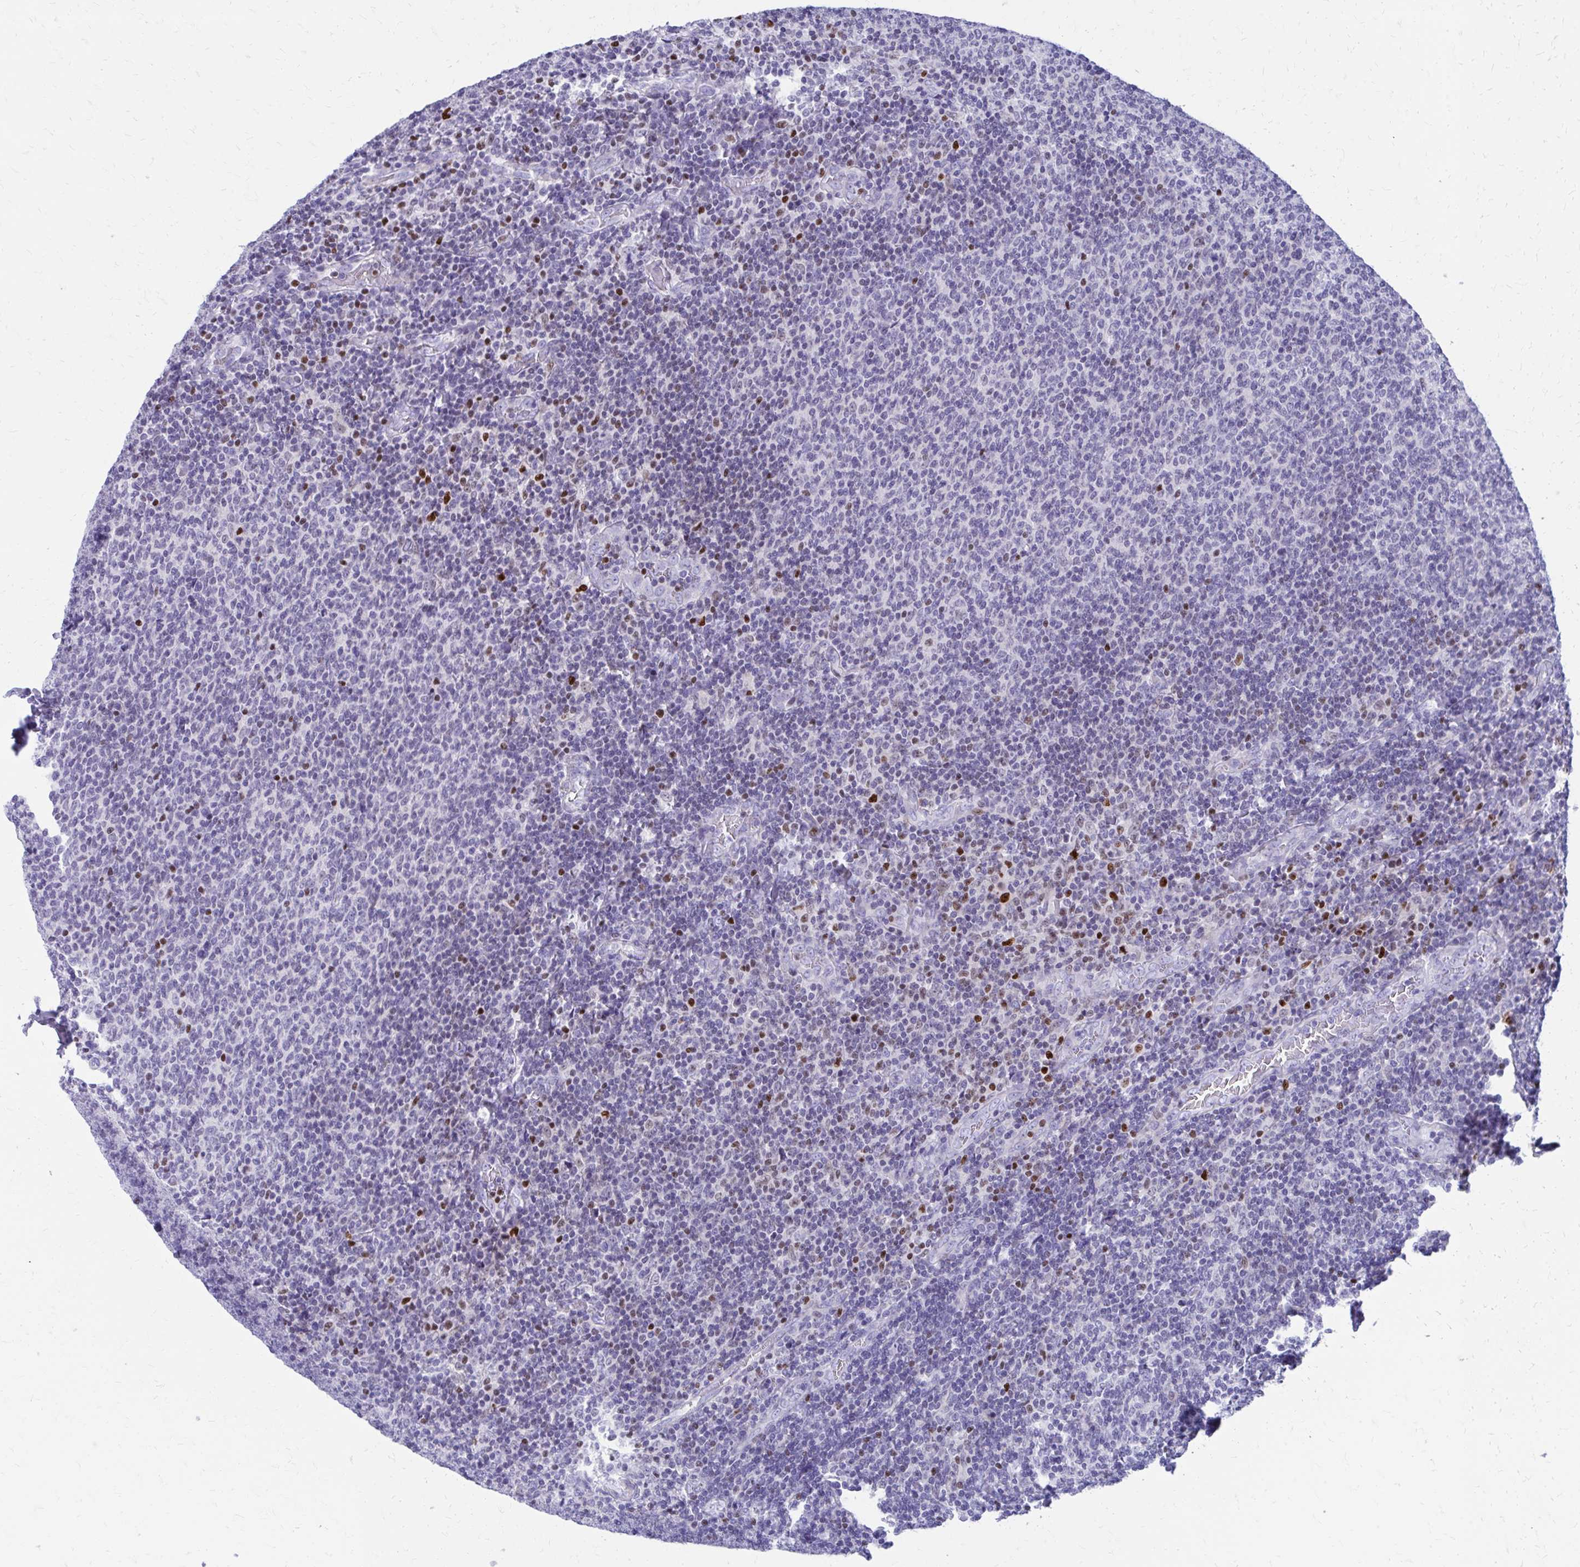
{"staining": {"intensity": "negative", "quantity": "none", "location": "none"}, "tissue": "lymphoma", "cell_type": "Tumor cells", "image_type": "cancer", "snomed": [{"axis": "morphology", "description": "Malignant lymphoma, non-Hodgkin's type, Low grade"}, {"axis": "topography", "description": "Lymph node"}], "caption": "Tumor cells show no significant protein staining in low-grade malignant lymphoma, non-Hodgkin's type. The staining was performed using DAB (3,3'-diaminobenzidine) to visualize the protein expression in brown, while the nuclei were stained in blue with hematoxylin (Magnification: 20x).", "gene": "RUNX3", "patient": {"sex": "male", "age": 52}}